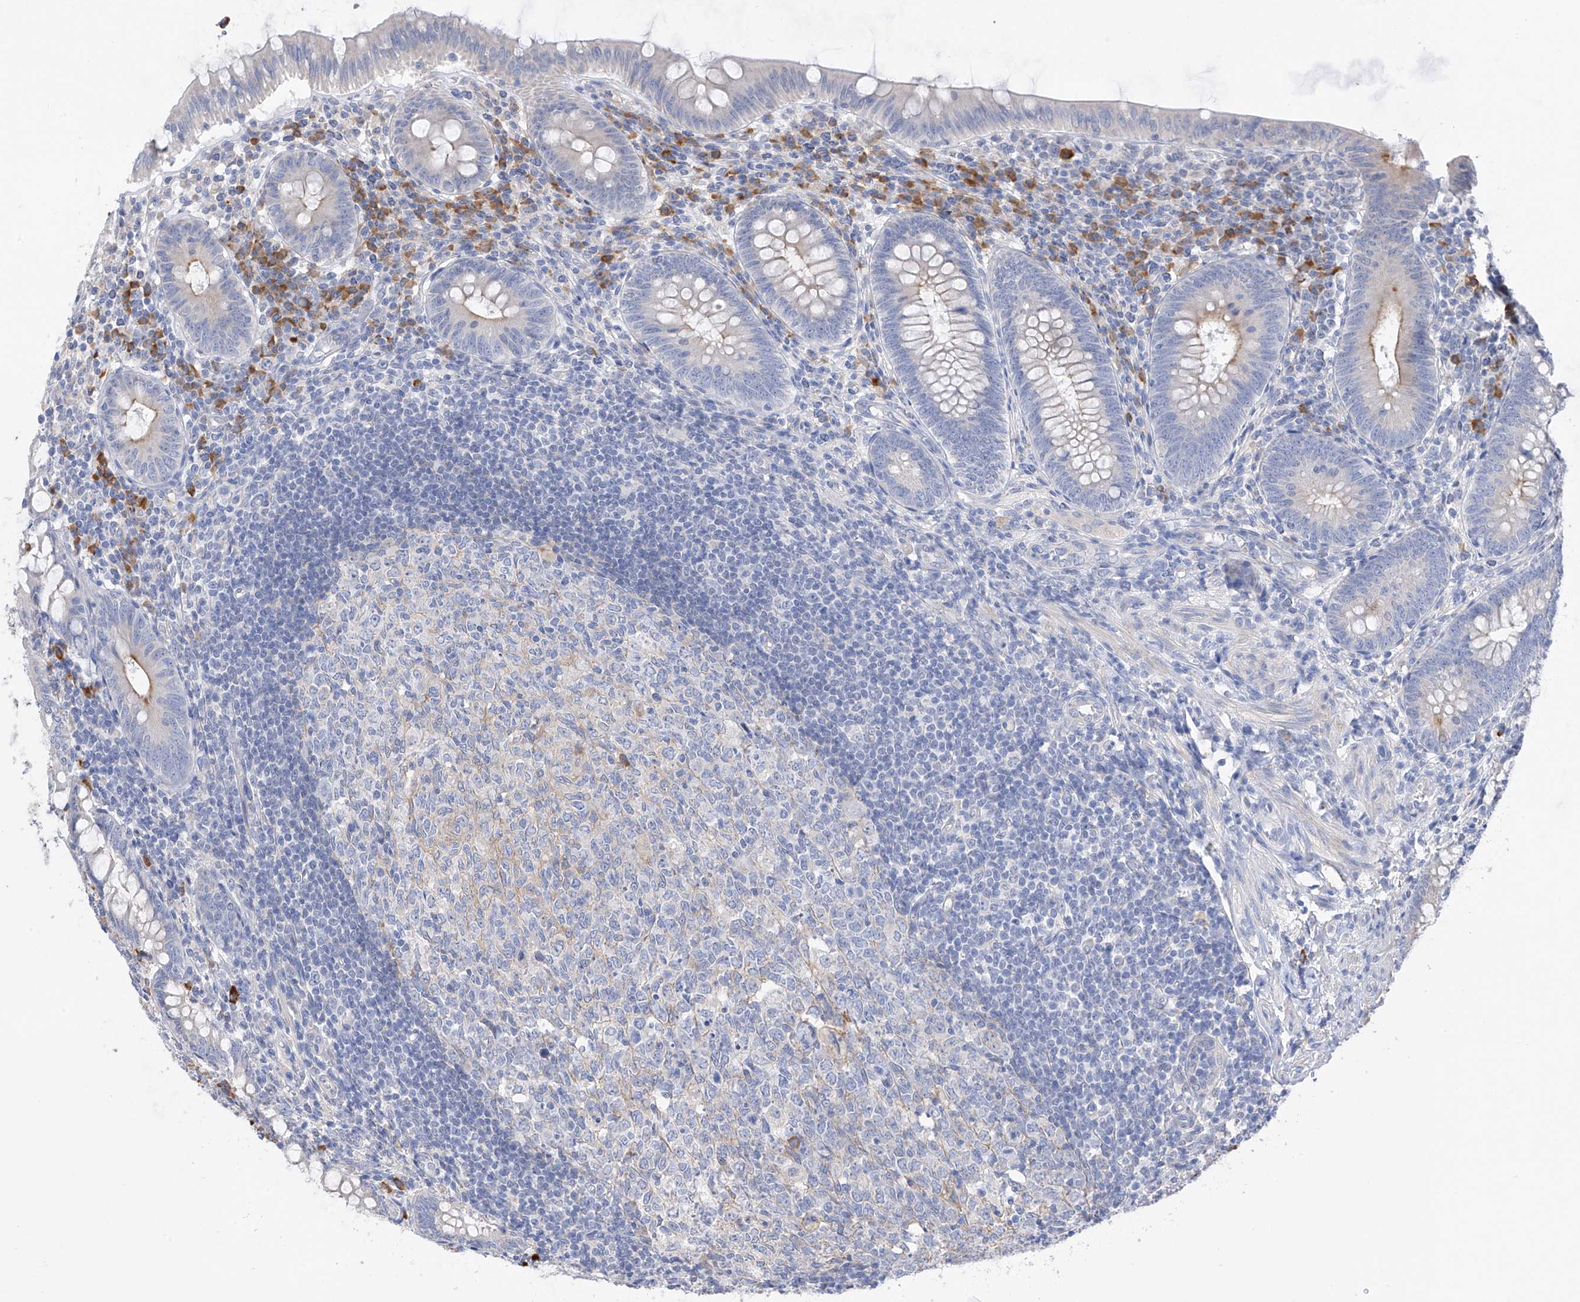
{"staining": {"intensity": "negative", "quantity": "none", "location": "none"}, "tissue": "appendix", "cell_type": "Glandular cells", "image_type": "normal", "snomed": [{"axis": "morphology", "description": "Normal tissue, NOS"}, {"axis": "topography", "description": "Appendix"}], "caption": "High magnification brightfield microscopy of benign appendix stained with DAB (3,3'-diaminobenzidine) (brown) and counterstained with hematoxylin (blue): glandular cells show no significant positivity. Nuclei are stained in blue.", "gene": "REC8", "patient": {"sex": "male", "age": 14}}